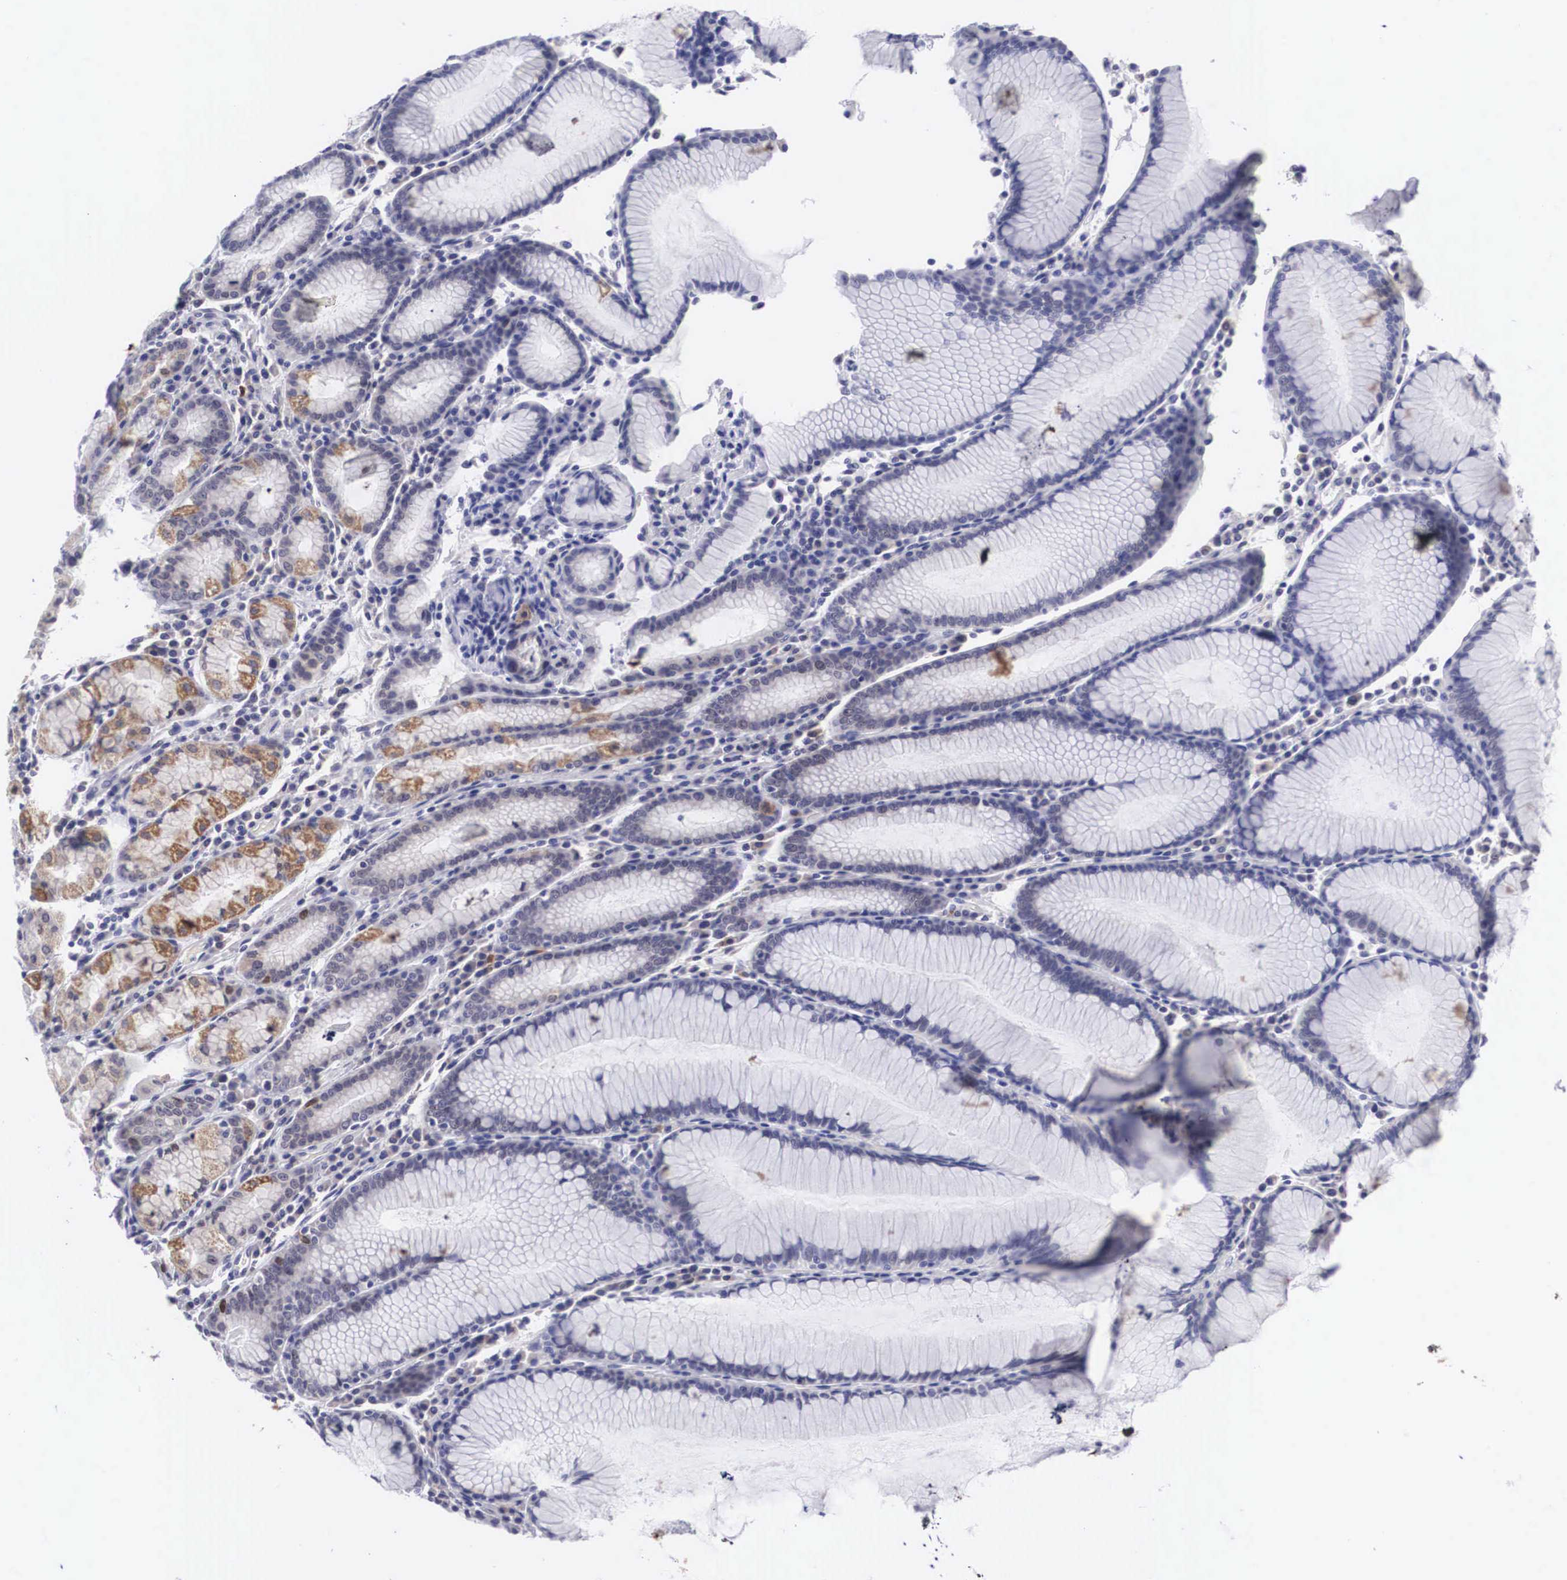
{"staining": {"intensity": "moderate", "quantity": "<25%", "location": "cytoplasmic/membranous,nuclear"}, "tissue": "stomach", "cell_type": "Glandular cells", "image_type": "normal", "snomed": [{"axis": "morphology", "description": "Normal tissue, NOS"}, {"axis": "topography", "description": "Stomach, lower"}], "caption": "IHC staining of unremarkable stomach, which demonstrates low levels of moderate cytoplasmic/membranous,nuclear staining in about <25% of glandular cells indicating moderate cytoplasmic/membranous,nuclear protein expression. The staining was performed using DAB (3,3'-diaminobenzidine) (brown) for protein detection and nuclei were counterstained in hematoxylin (blue).", "gene": "SOX11", "patient": {"sex": "female", "age": 43}}